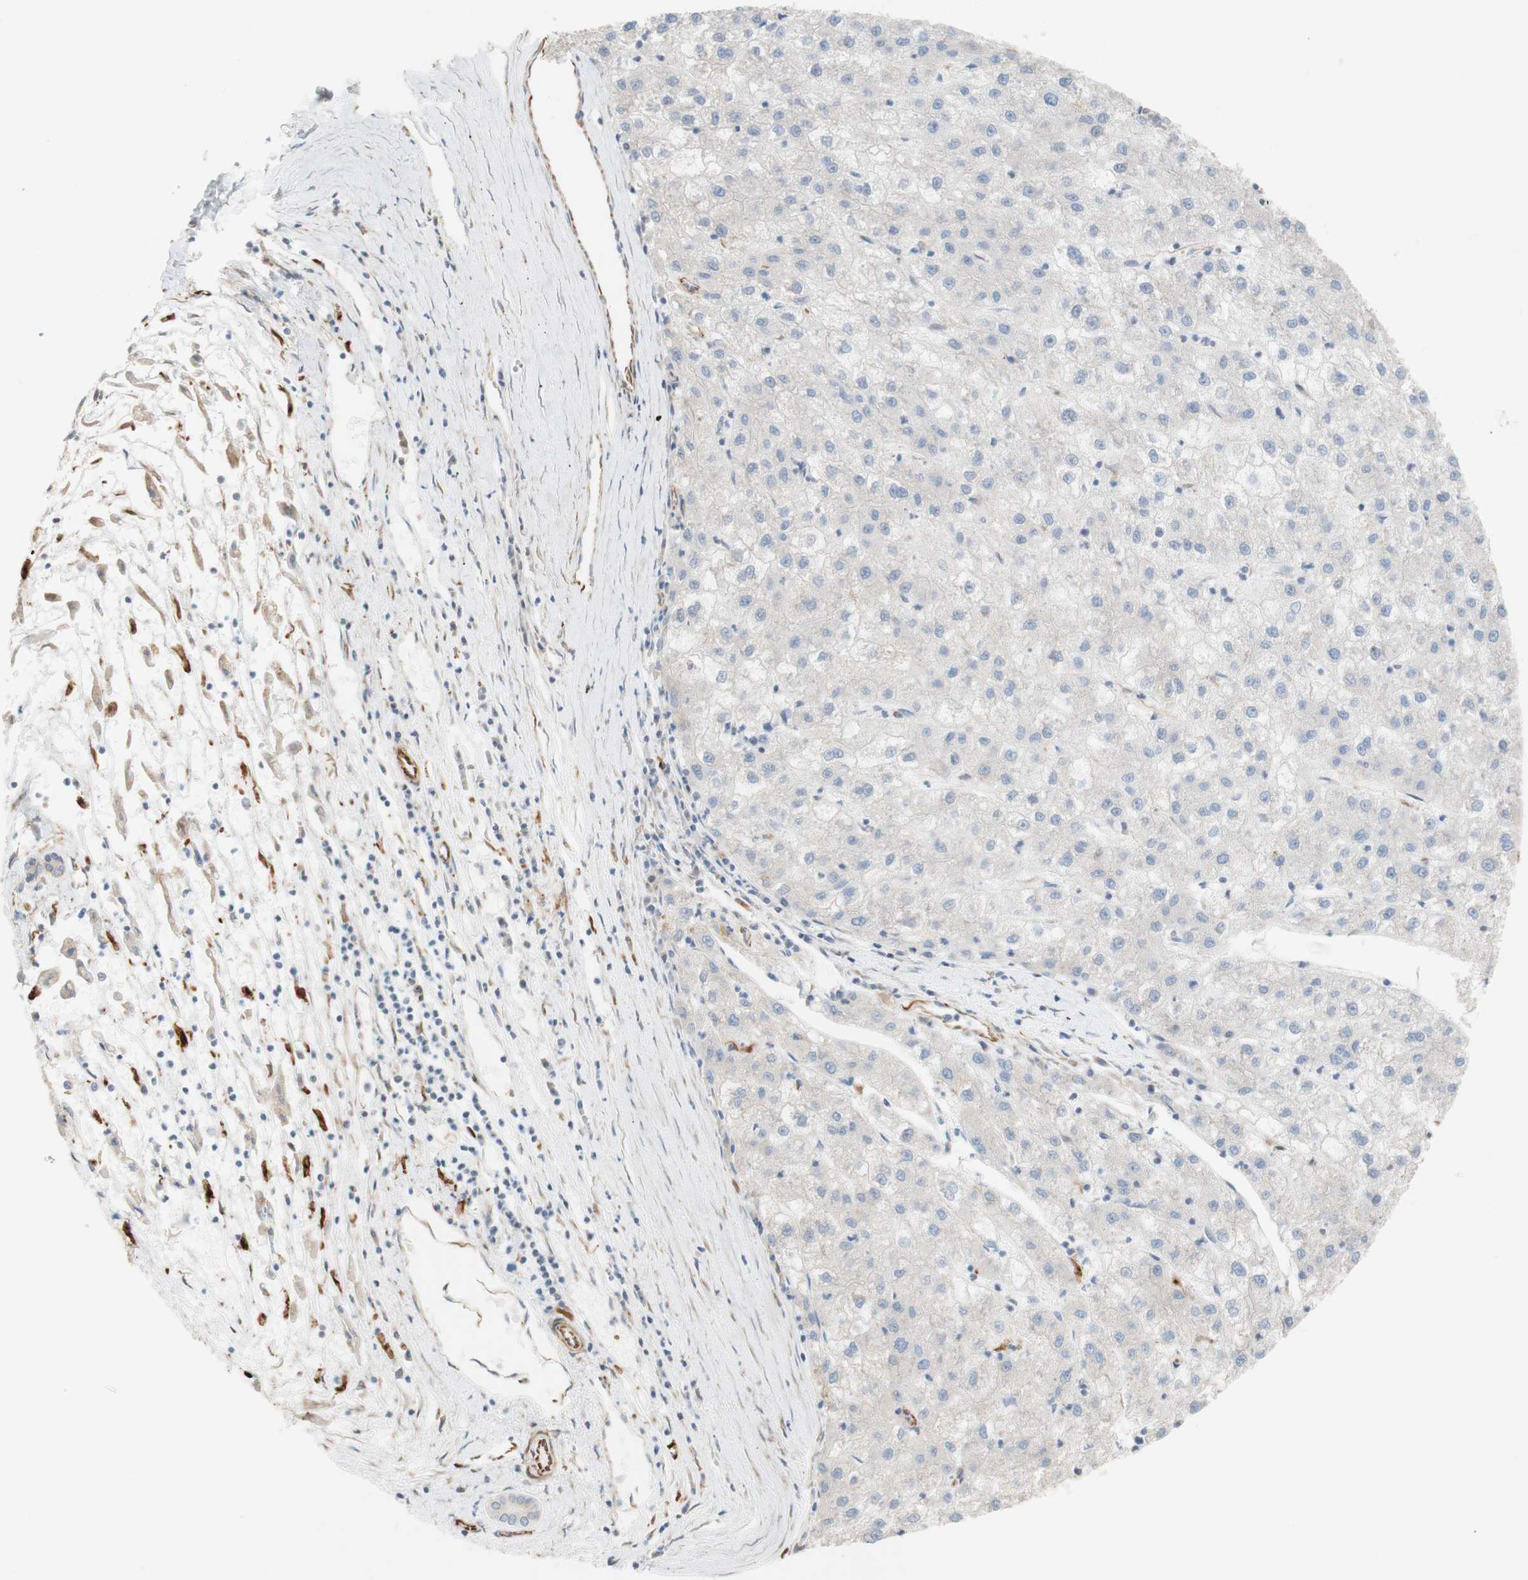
{"staining": {"intensity": "weak", "quantity": "<25%", "location": "cytoplasmic/membranous"}, "tissue": "liver cancer", "cell_type": "Tumor cells", "image_type": "cancer", "snomed": [{"axis": "morphology", "description": "Carcinoma, Hepatocellular, NOS"}, {"axis": "topography", "description": "Liver"}], "caption": "IHC histopathology image of neoplastic tissue: liver cancer stained with DAB displays no significant protein positivity in tumor cells.", "gene": "C1orf43", "patient": {"sex": "male", "age": 72}}